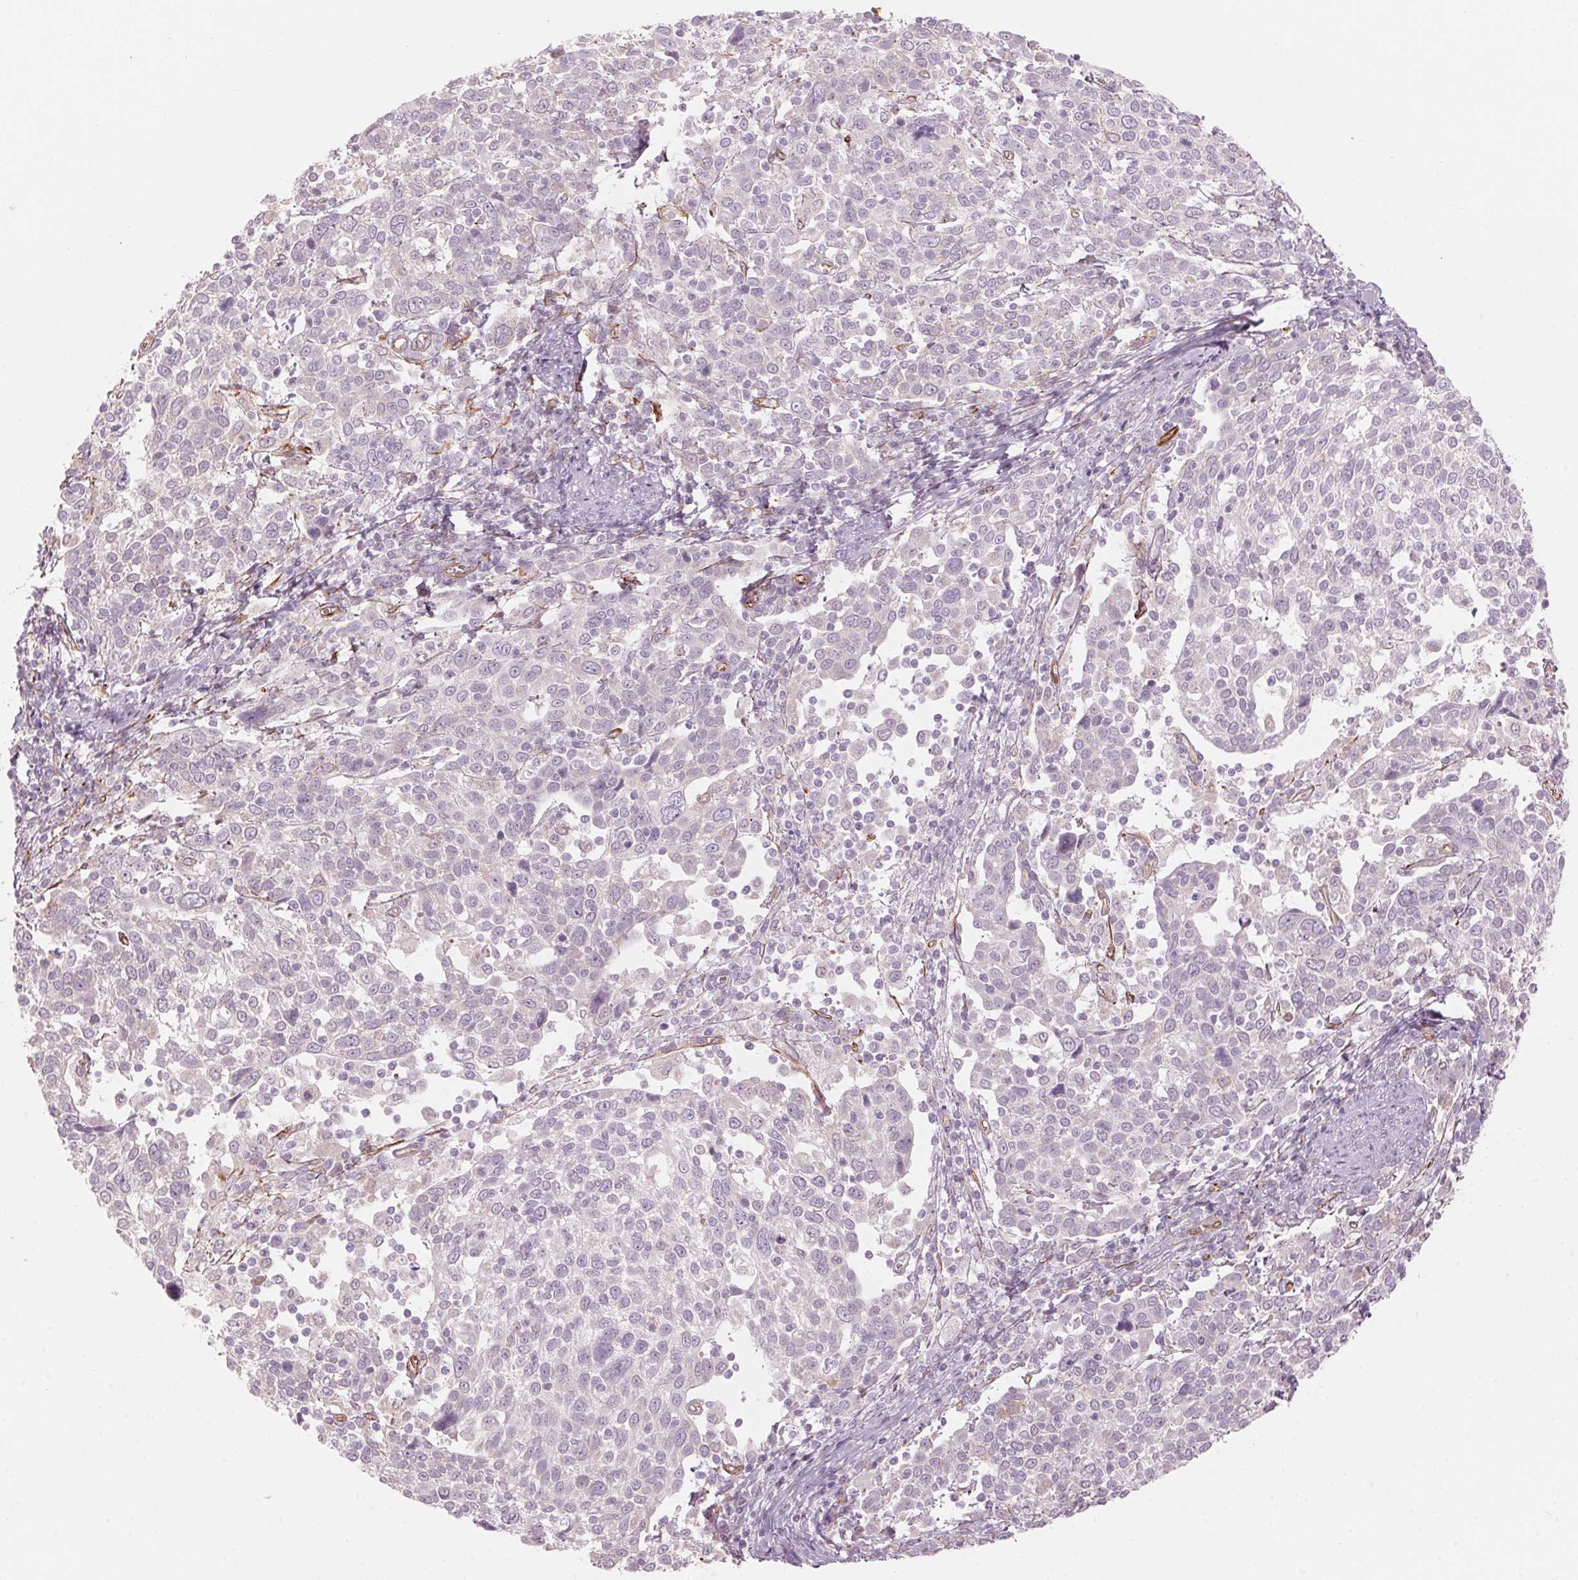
{"staining": {"intensity": "negative", "quantity": "none", "location": "none"}, "tissue": "cervical cancer", "cell_type": "Tumor cells", "image_type": "cancer", "snomed": [{"axis": "morphology", "description": "Squamous cell carcinoma, NOS"}, {"axis": "topography", "description": "Cervix"}], "caption": "IHC photomicrograph of human squamous cell carcinoma (cervical) stained for a protein (brown), which displays no staining in tumor cells.", "gene": "CLPS", "patient": {"sex": "female", "age": 61}}